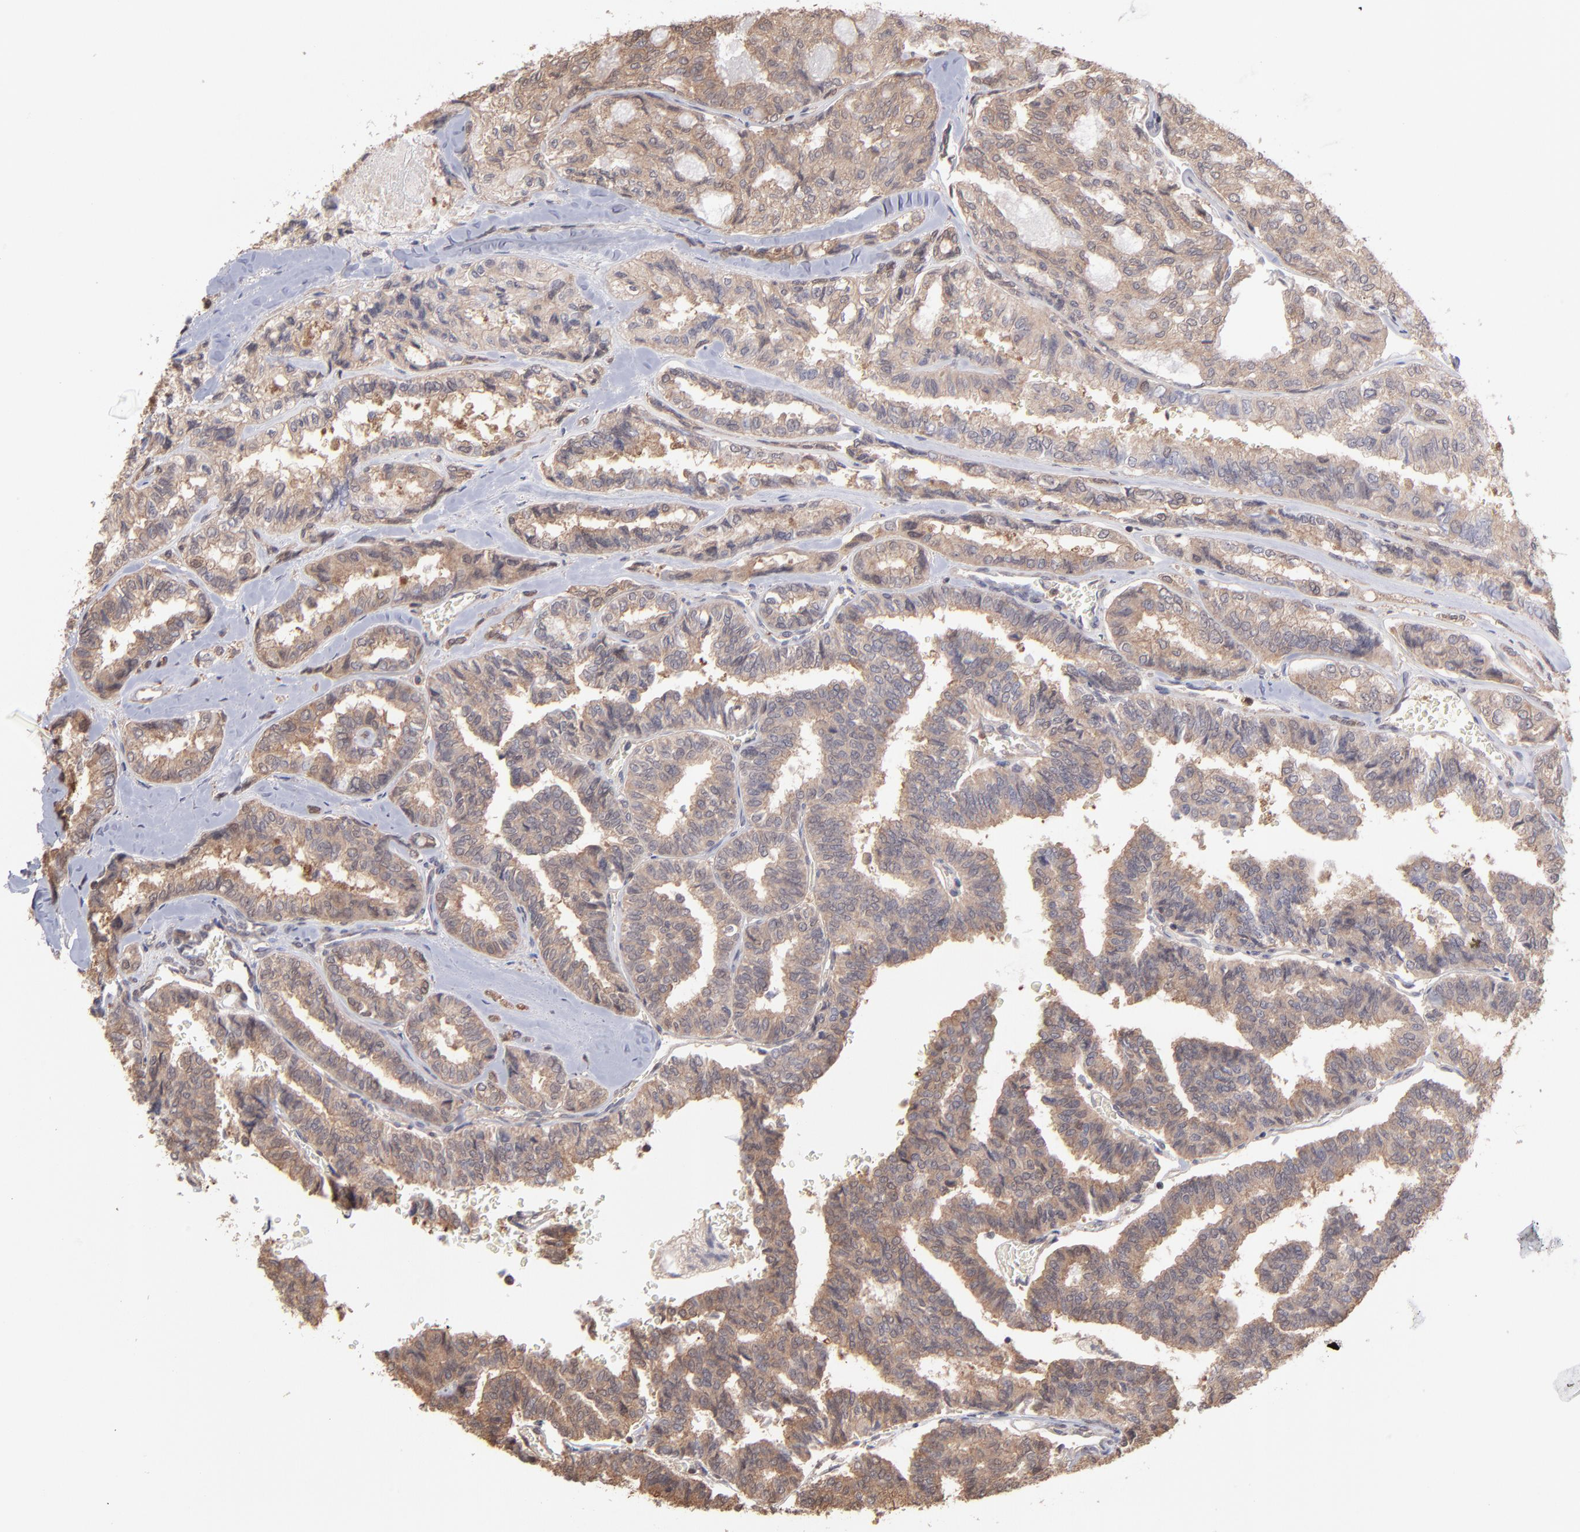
{"staining": {"intensity": "strong", "quantity": ">75%", "location": "cytoplasmic/membranous"}, "tissue": "thyroid cancer", "cell_type": "Tumor cells", "image_type": "cancer", "snomed": [{"axis": "morphology", "description": "Papillary adenocarcinoma, NOS"}, {"axis": "topography", "description": "Thyroid gland"}], "caption": "Immunohistochemical staining of thyroid cancer exhibits strong cytoplasmic/membranous protein positivity in approximately >75% of tumor cells.", "gene": "MAP2K2", "patient": {"sex": "female", "age": 35}}